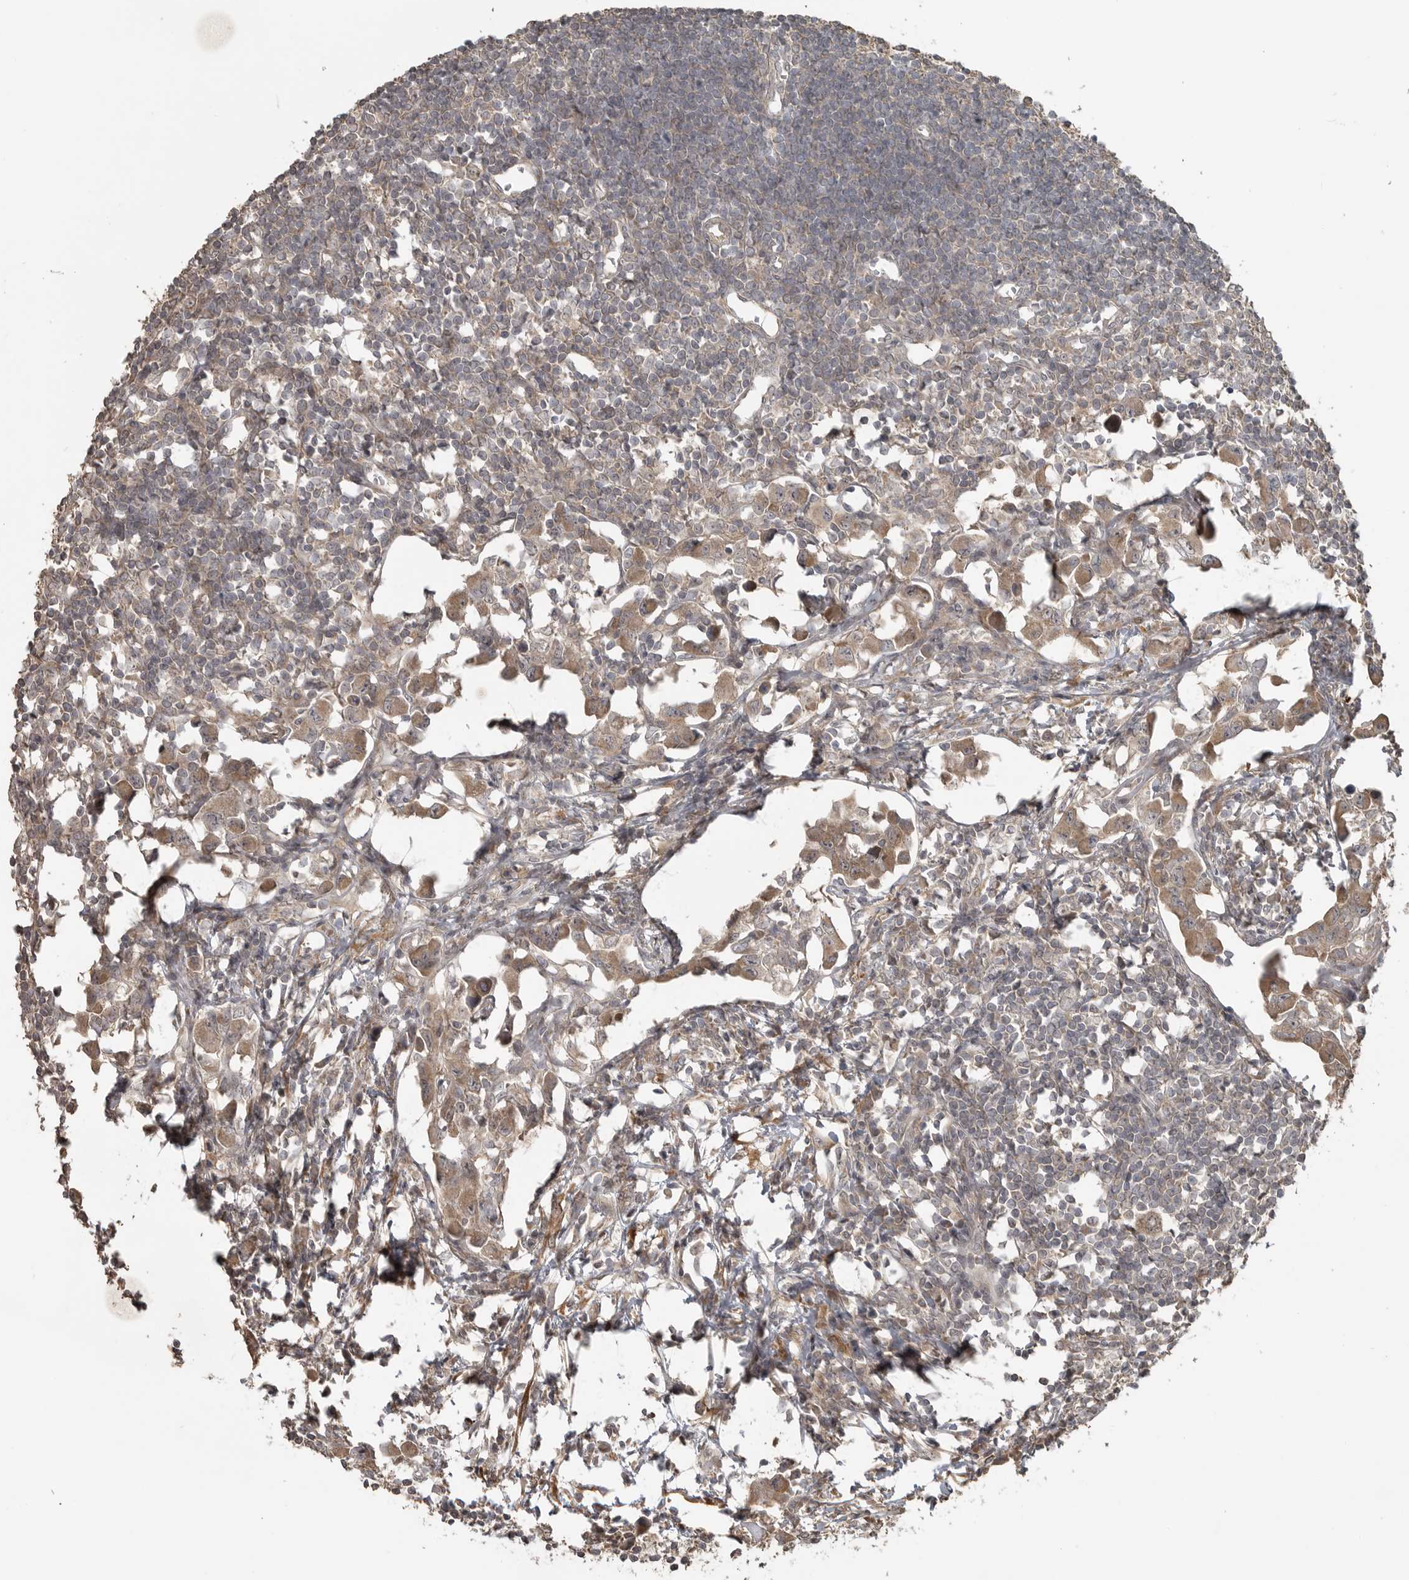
{"staining": {"intensity": "moderate", "quantity": ">75%", "location": "cytoplasmic/membranous"}, "tissue": "lymph node", "cell_type": "Germinal center cells", "image_type": "normal", "snomed": [{"axis": "morphology", "description": "Normal tissue, NOS"}, {"axis": "morphology", "description": "Malignant melanoma, Metastatic site"}, {"axis": "topography", "description": "Lymph node"}], "caption": "A high-resolution histopathology image shows IHC staining of unremarkable lymph node, which exhibits moderate cytoplasmic/membranous expression in about >75% of germinal center cells. The staining was performed using DAB to visualize the protein expression in brown, while the nuclei were stained in blue with hematoxylin (Magnification: 20x).", "gene": "LLGL1", "patient": {"sex": "male", "age": 41}}